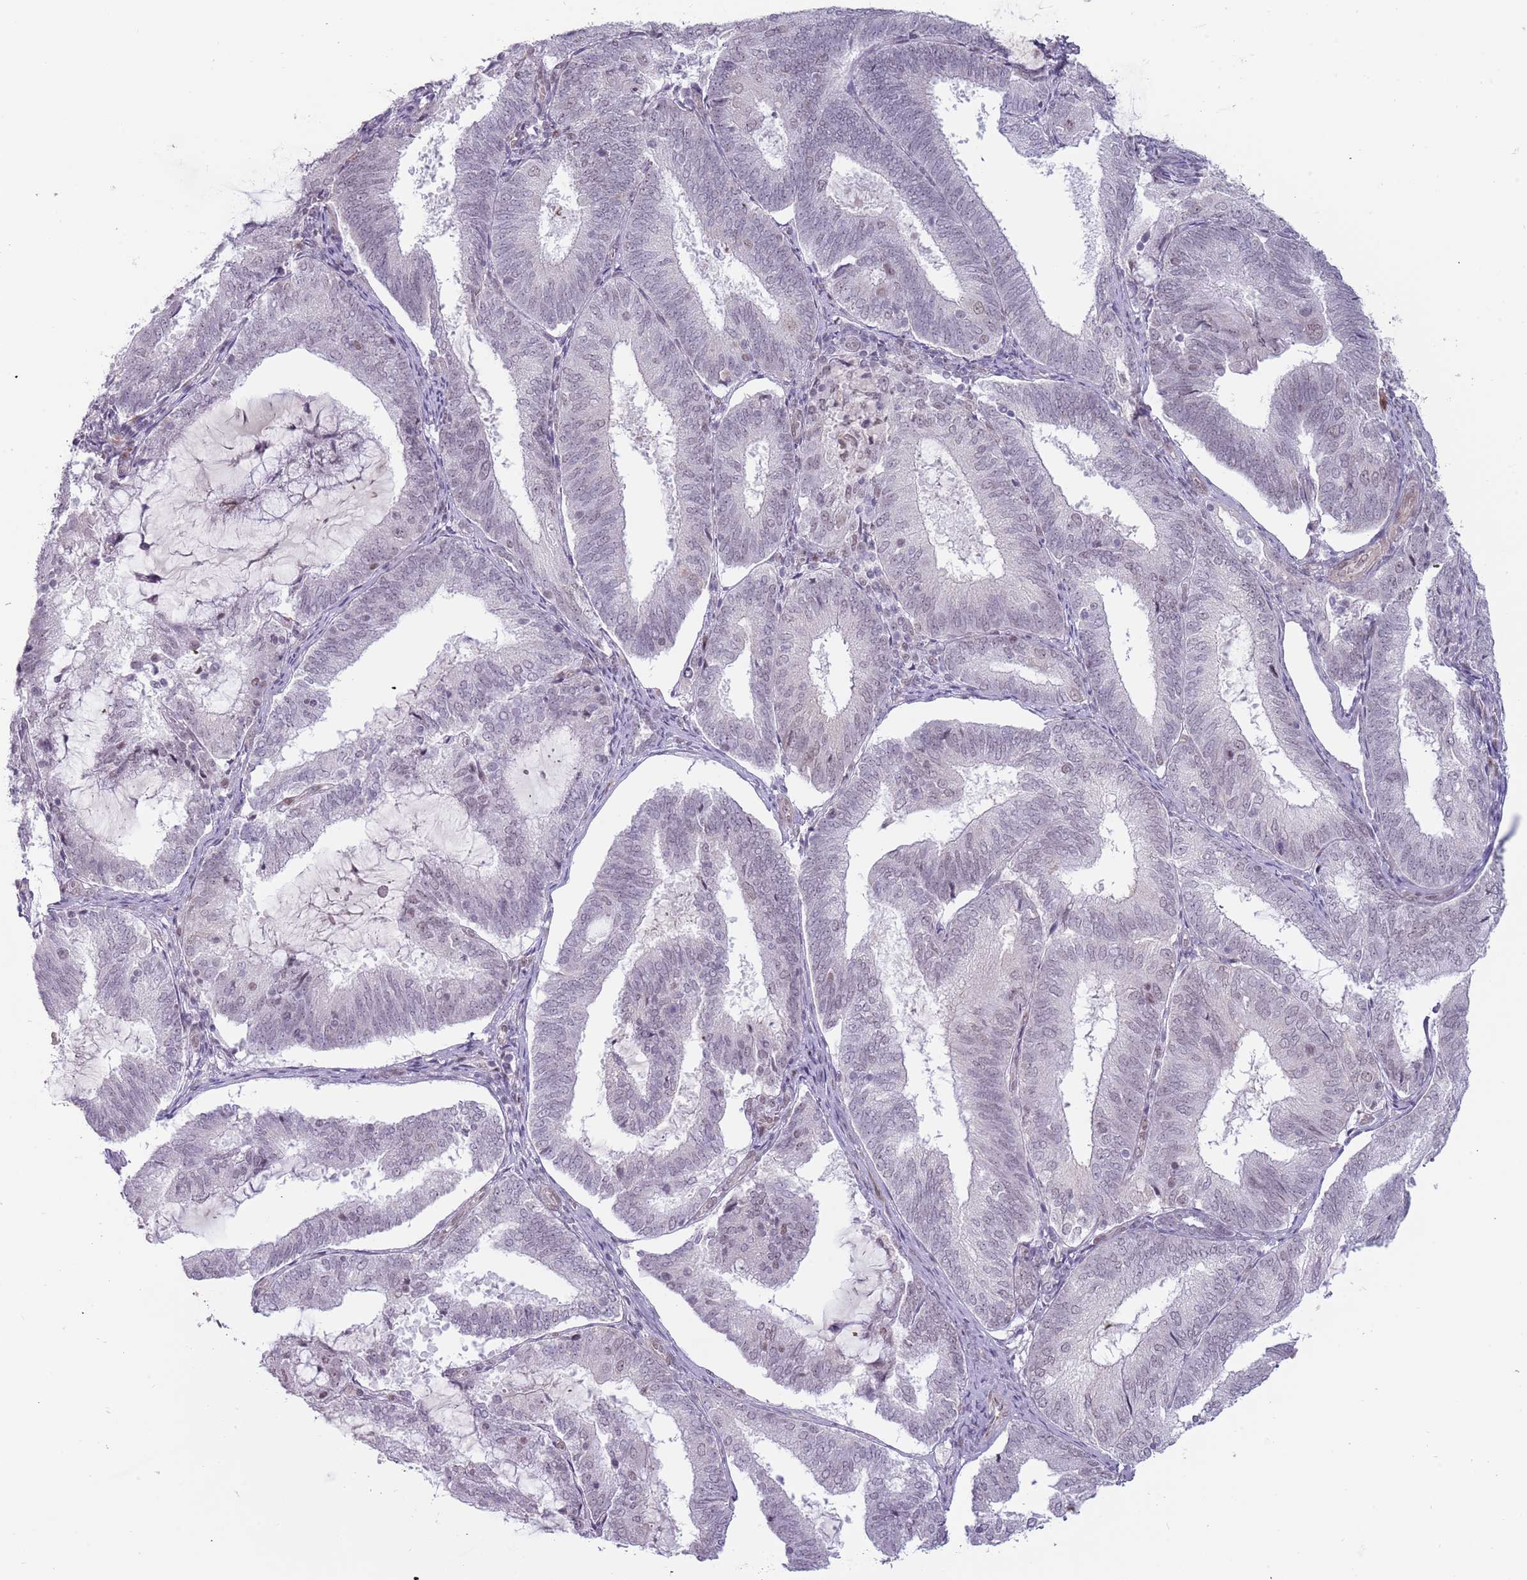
{"staining": {"intensity": "negative", "quantity": "none", "location": "none"}, "tissue": "endometrial cancer", "cell_type": "Tumor cells", "image_type": "cancer", "snomed": [{"axis": "morphology", "description": "Adenocarcinoma, NOS"}, {"axis": "topography", "description": "Endometrium"}], "caption": "This is an immunohistochemistry micrograph of human adenocarcinoma (endometrial). There is no staining in tumor cells.", "gene": "REXO4", "patient": {"sex": "female", "age": 81}}